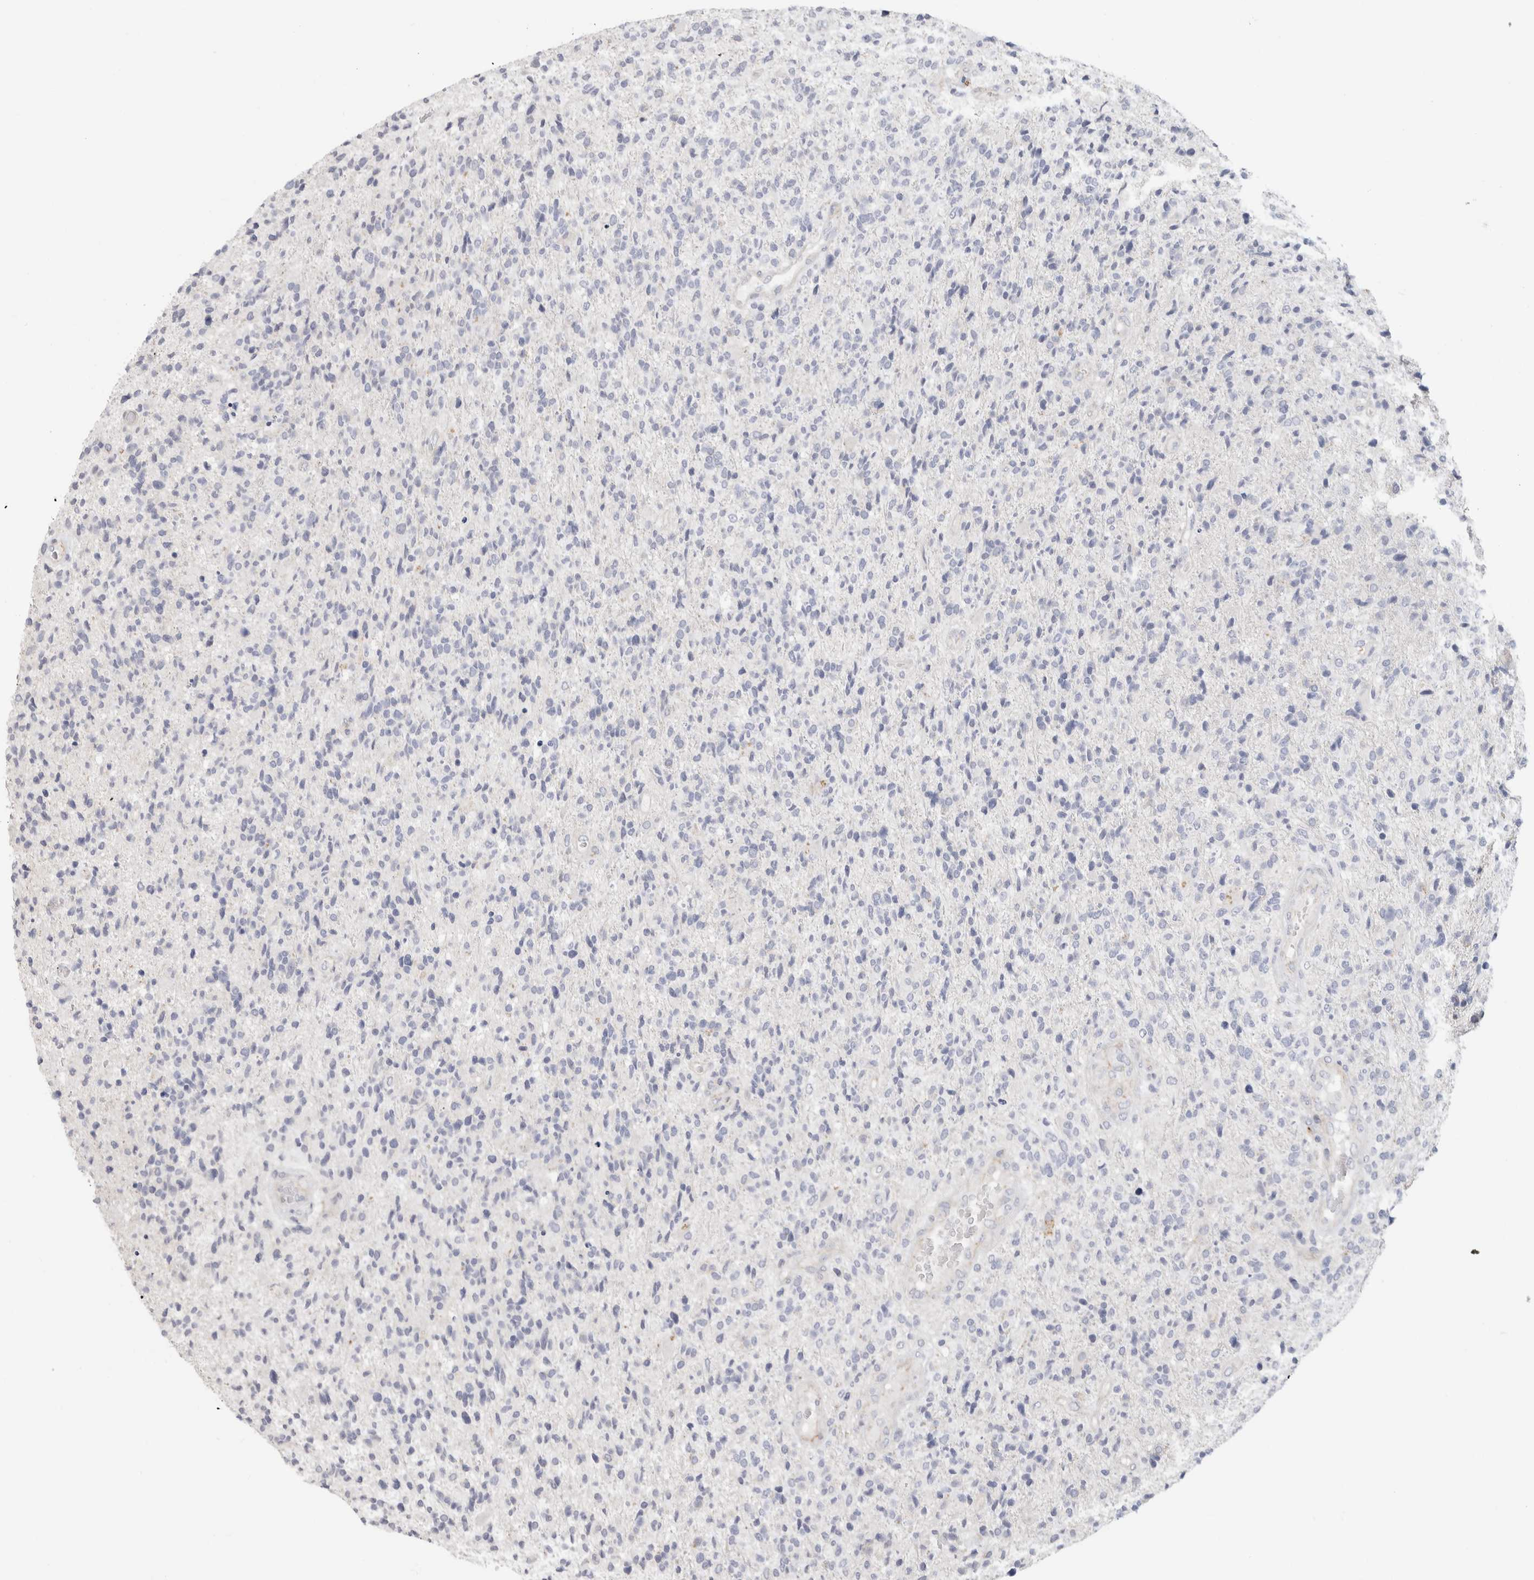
{"staining": {"intensity": "negative", "quantity": "none", "location": "none"}, "tissue": "glioma", "cell_type": "Tumor cells", "image_type": "cancer", "snomed": [{"axis": "morphology", "description": "Glioma, malignant, High grade"}, {"axis": "topography", "description": "Brain"}], "caption": "This is an IHC photomicrograph of human malignant high-grade glioma. There is no positivity in tumor cells.", "gene": "AFP", "patient": {"sex": "male", "age": 72}}